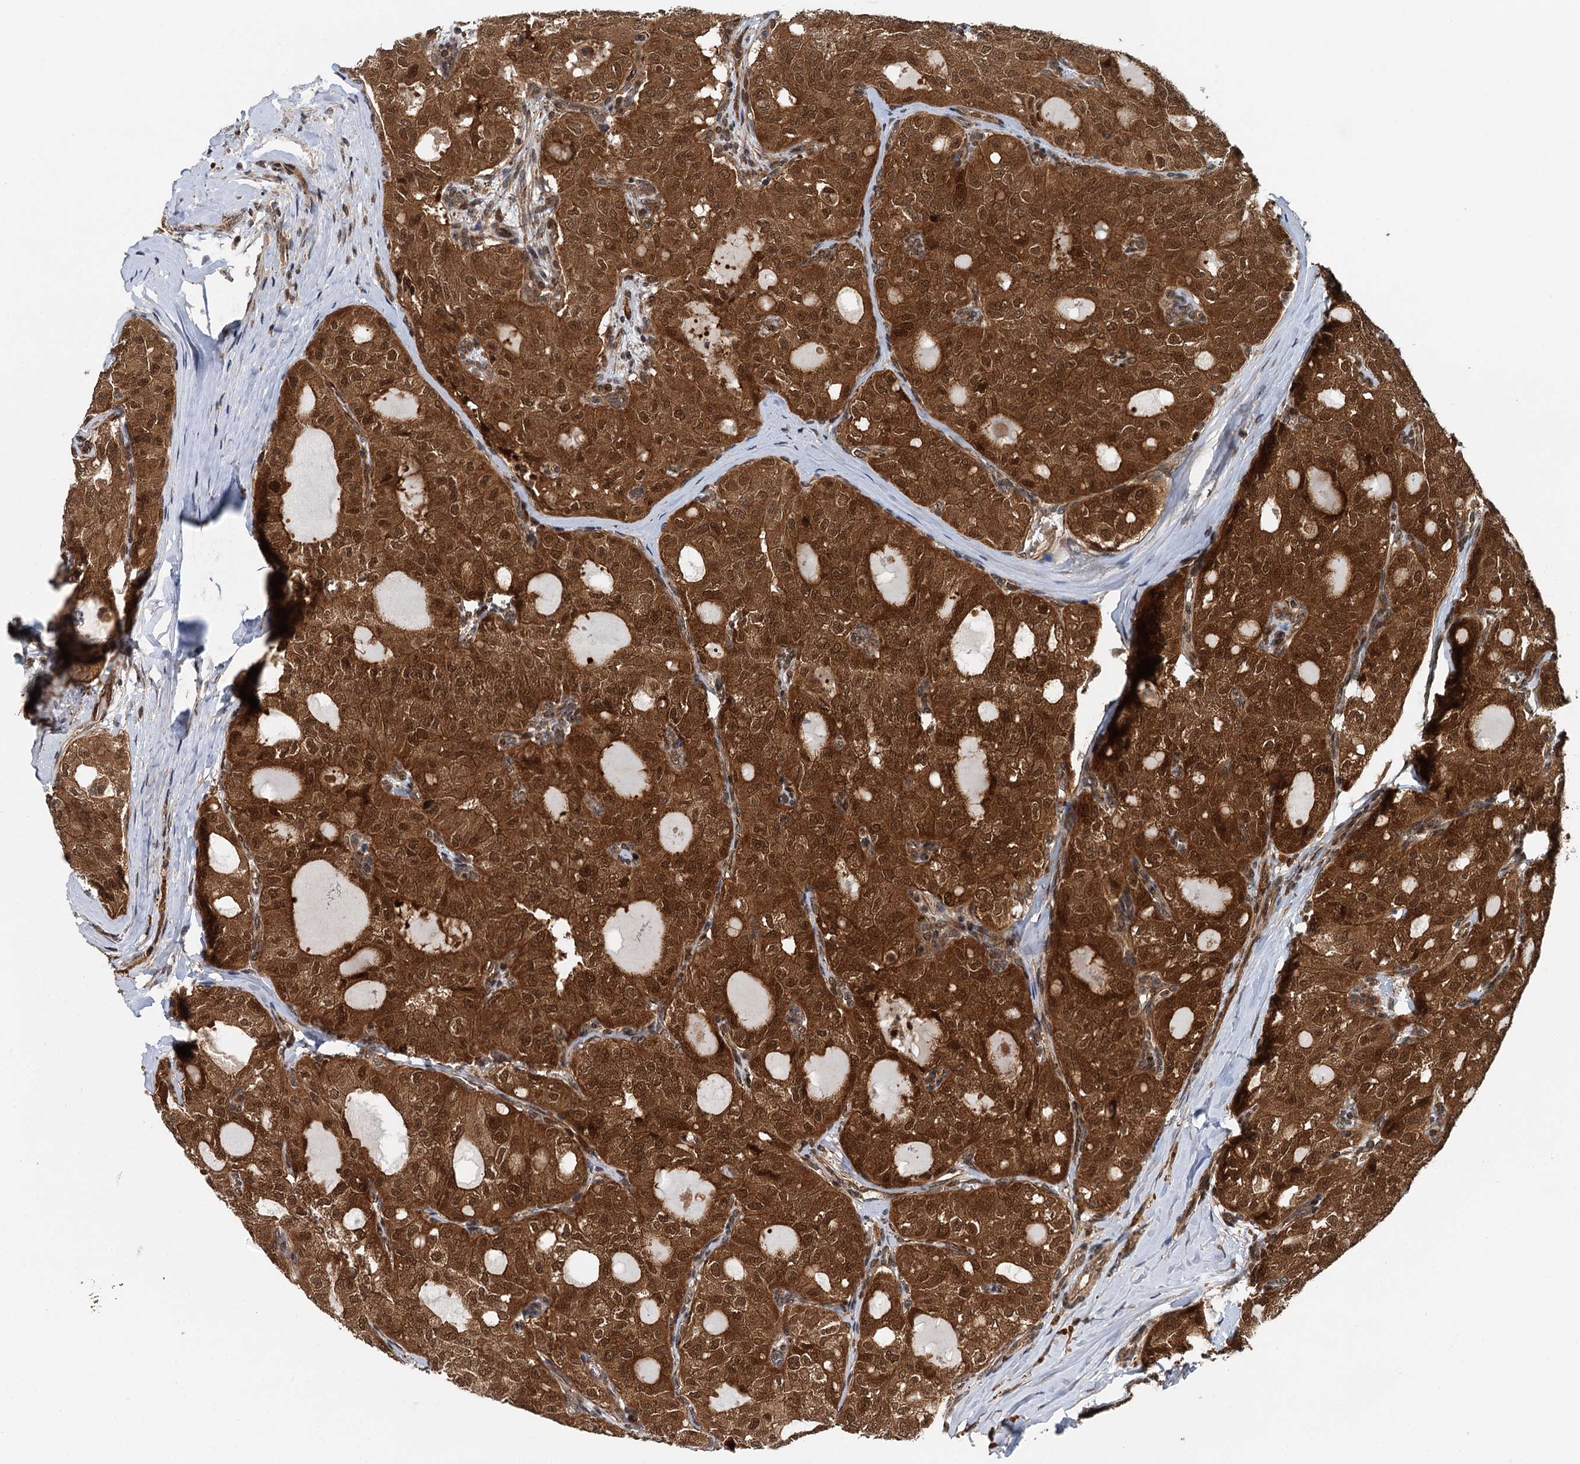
{"staining": {"intensity": "strong", "quantity": ">75%", "location": "cytoplasmic/membranous,nuclear"}, "tissue": "thyroid cancer", "cell_type": "Tumor cells", "image_type": "cancer", "snomed": [{"axis": "morphology", "description": "Follicular adenoma carcinoma, NOS"}, {"axis": "topography", "description": "Thyroid gland"}], "caption": "This image exhibits IHC staining of thyroid follicular adenoma carcinoma, with high strong cytoplasmic/membranous and nuclear expression in about >75% of tumor cells.", "gene": "STUB1", "patient": {"sex": "male", "age": 75}}